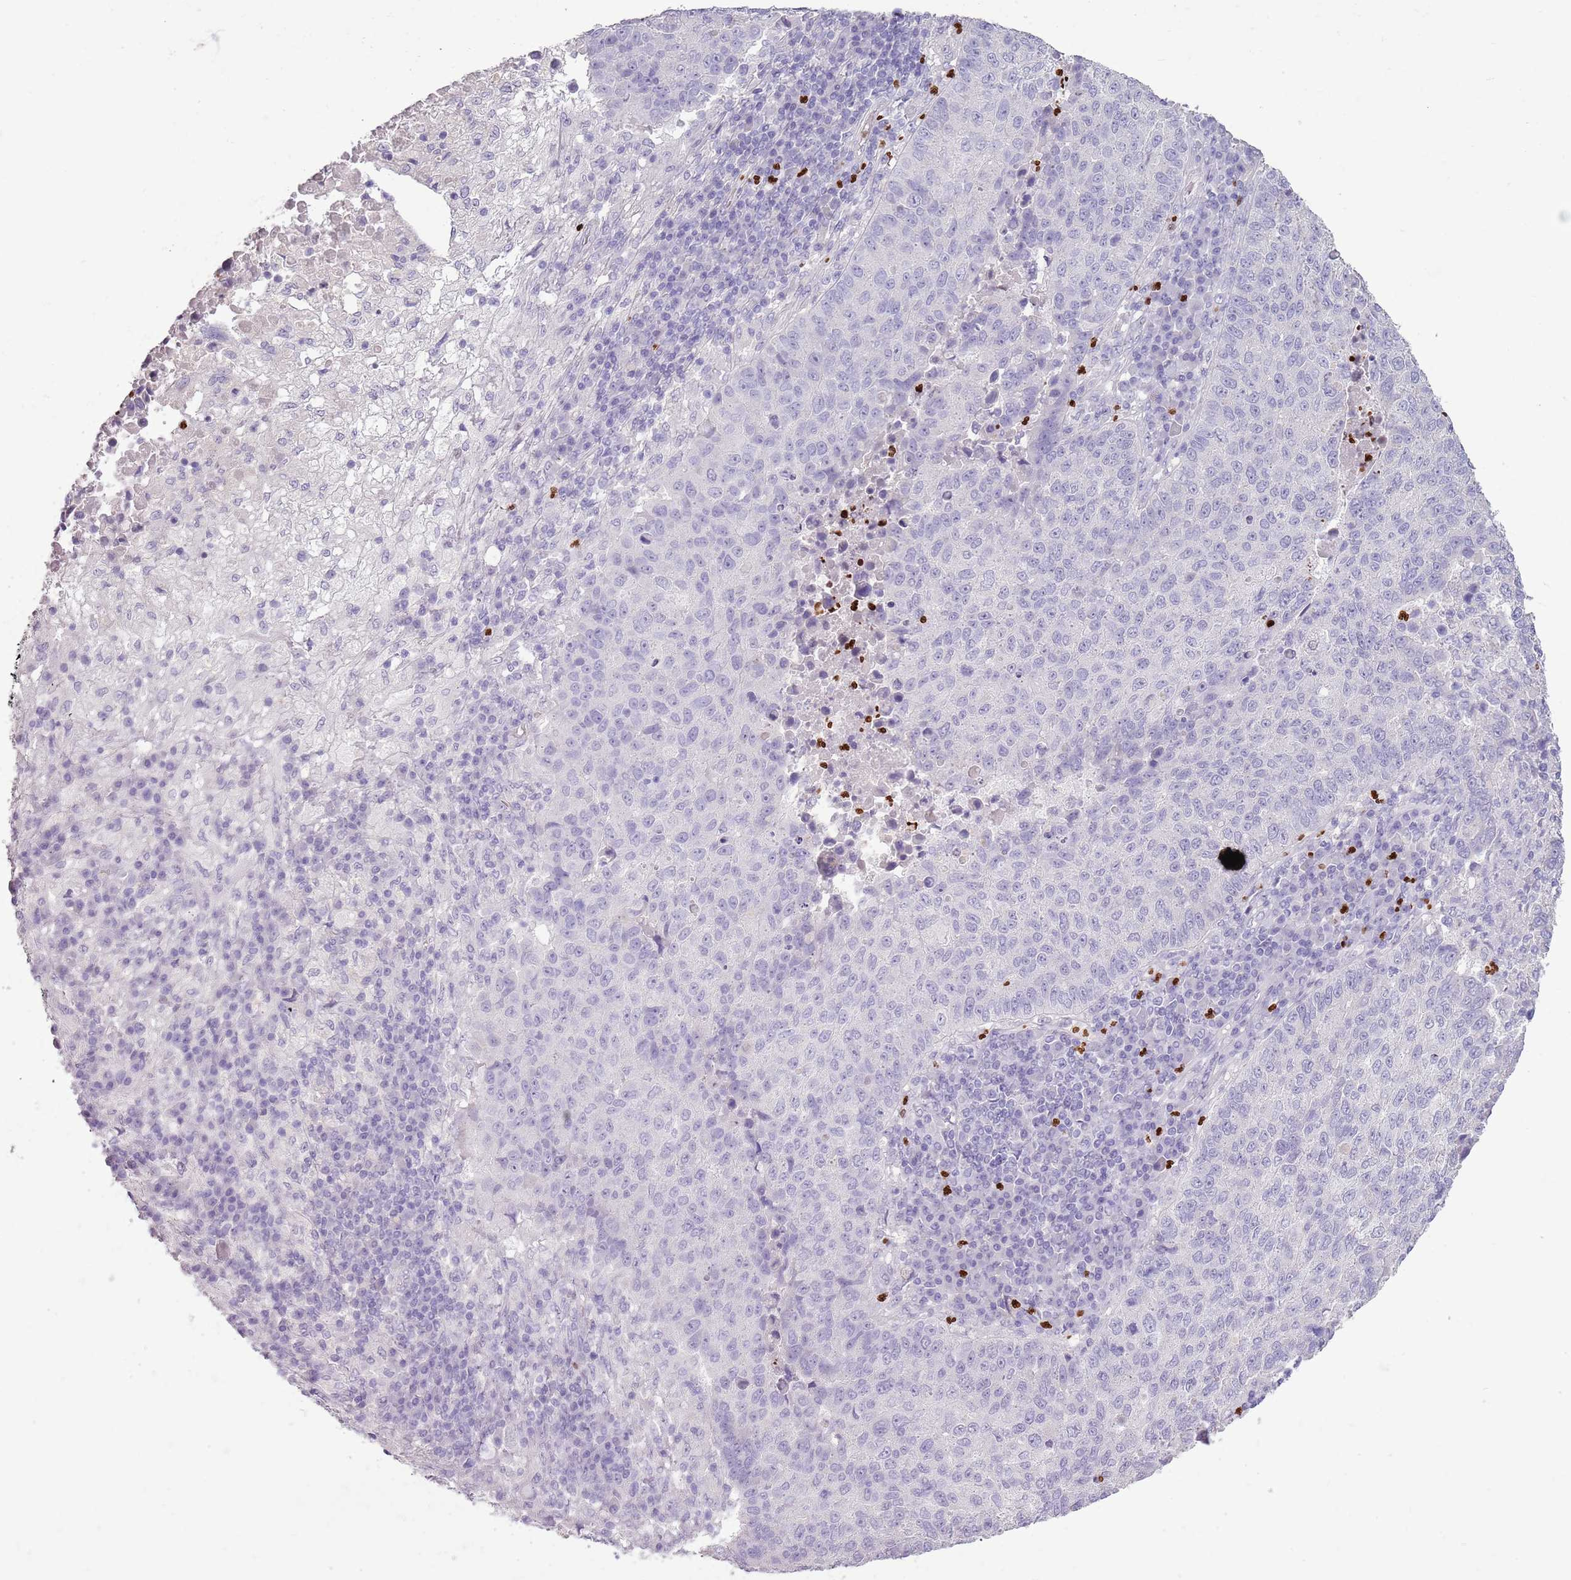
{"staining": {"intensity": "negative", "quantity": "none", "location": "none"}, "tissue": "lung cancer", "cell_type": "Tumor cells", "image_type": "cancer", "snomed": [{"axis": "morphology", "description": "Squamous cell carcinoma, NOS"}, {"axis": "topography", "description": "Lung"}], "caption": "This is an immunohistochemistry photomicrograph of squamous cell carcinoma (lung). There is no positivity in tumor cells.", "gene": "CELF6", "patient": {"sex": "male", "age": 73}}